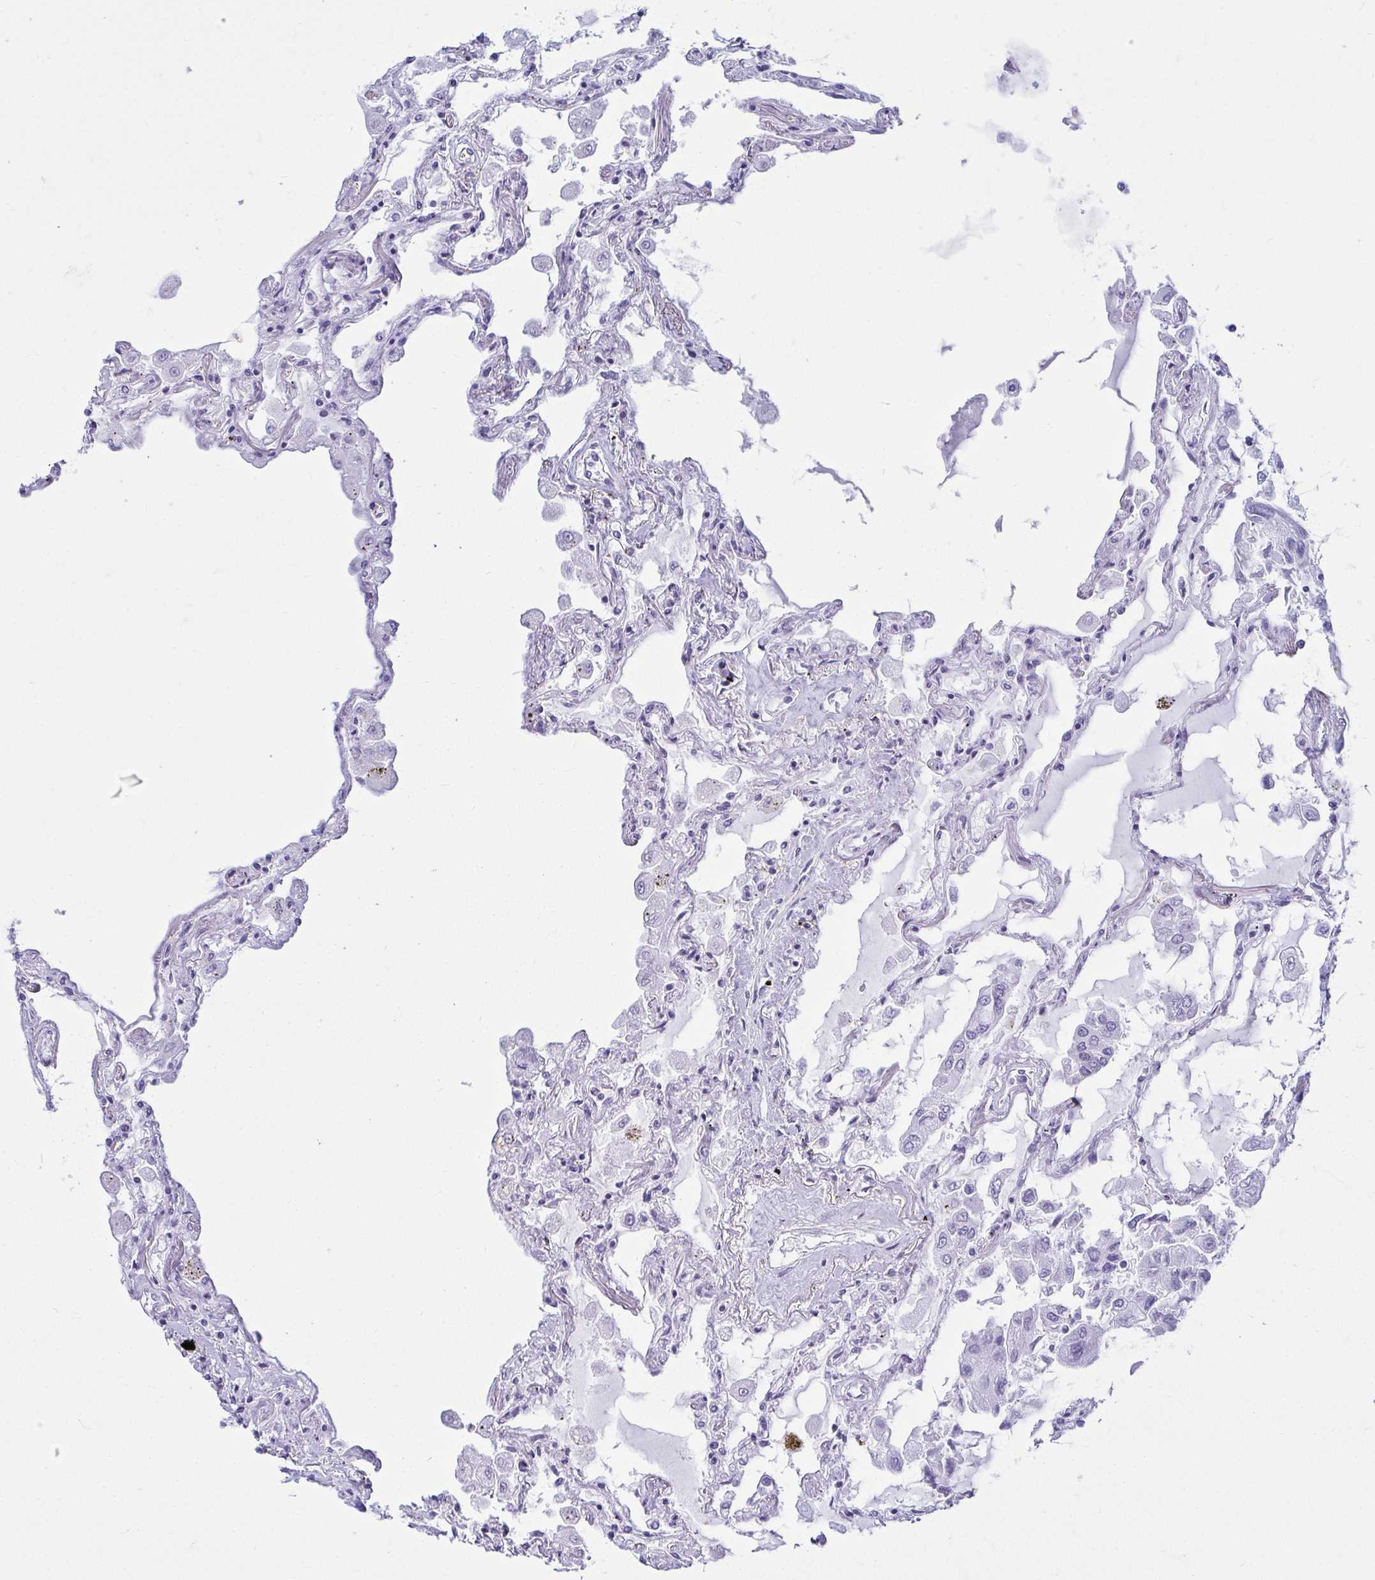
{"staining": {"intensity": "negative", "quantity": "none", "location": "none"}, "tissue": "lung", "cell_type": "Alveolar cells", "image_type": "normal", "snomed": [{"axis": "morphology", "description": "Normal tissue, NOS"}, {"axis": "morphology", "description": "Adenocarcinoma, NOS"}, {"axis": "topography", "description": "Cartilage tissue"}, {"axis": "topography", "description": "Lung"}], "caption": "Human lung stained for a protein using IHC shows no positivity in alveolar cells.", "gene": "CLGN", "patient": {"sex": "female", "age": 67}}